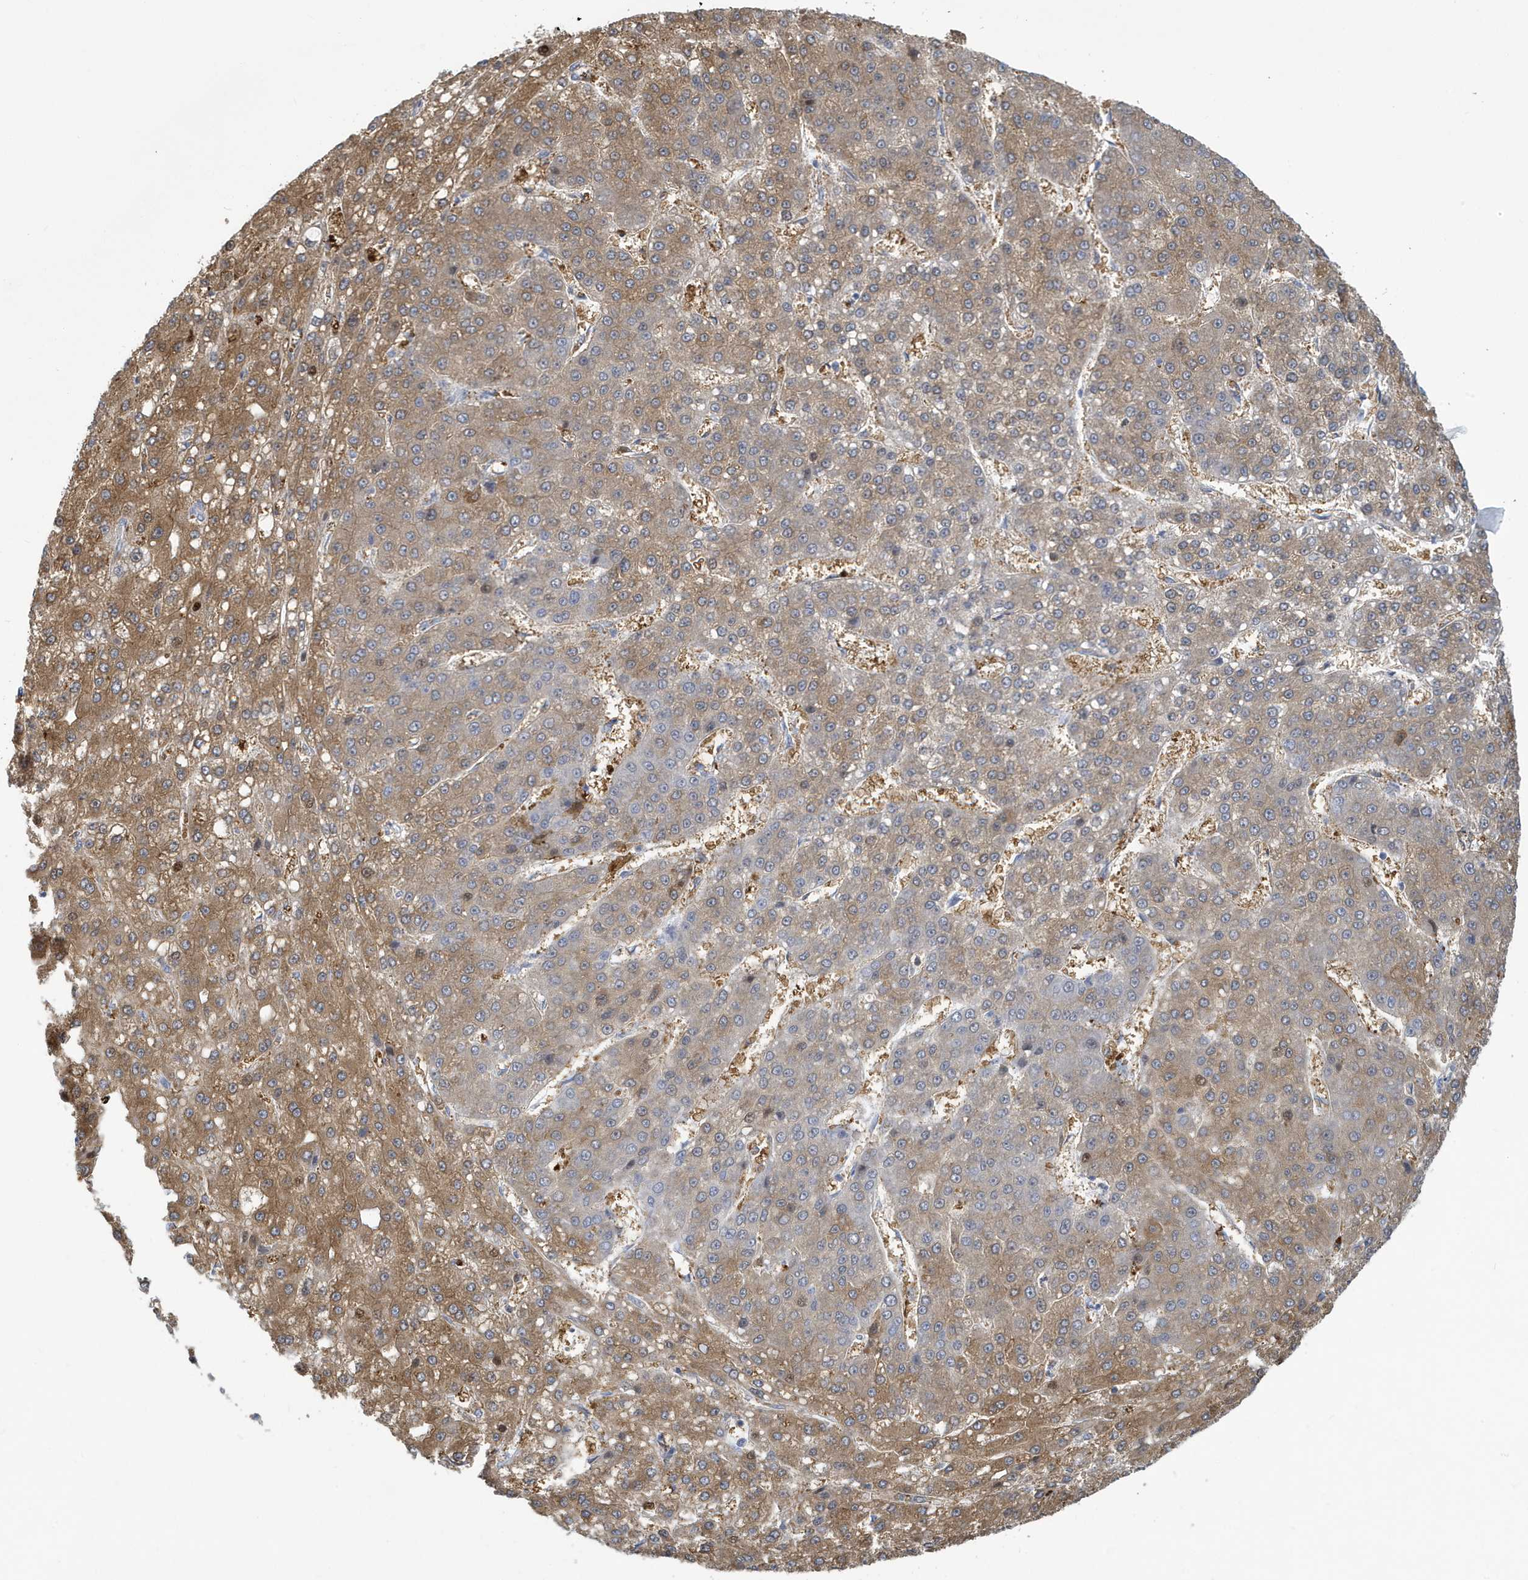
{"staining": {"intensity": "moderate", "quantity": ">75%", "location": "cytoplasmic/membranous"}, "tissue": "liver cancer", "cell_type": "Tumor cells", "image_type": "cancer", "snomed": [{"axis": "morphology", "description": "Carcinoma, Hepatocellular, NOS"}, {"axis": "topography", "description": "Liver"}], "caption": "Tumor cells demonstrate moderate cytoplasmic/membranous staining in about >75% of cells in liver cancer.", "gene": "VTA1", "patient": {"sex": "male", "age": 67}}